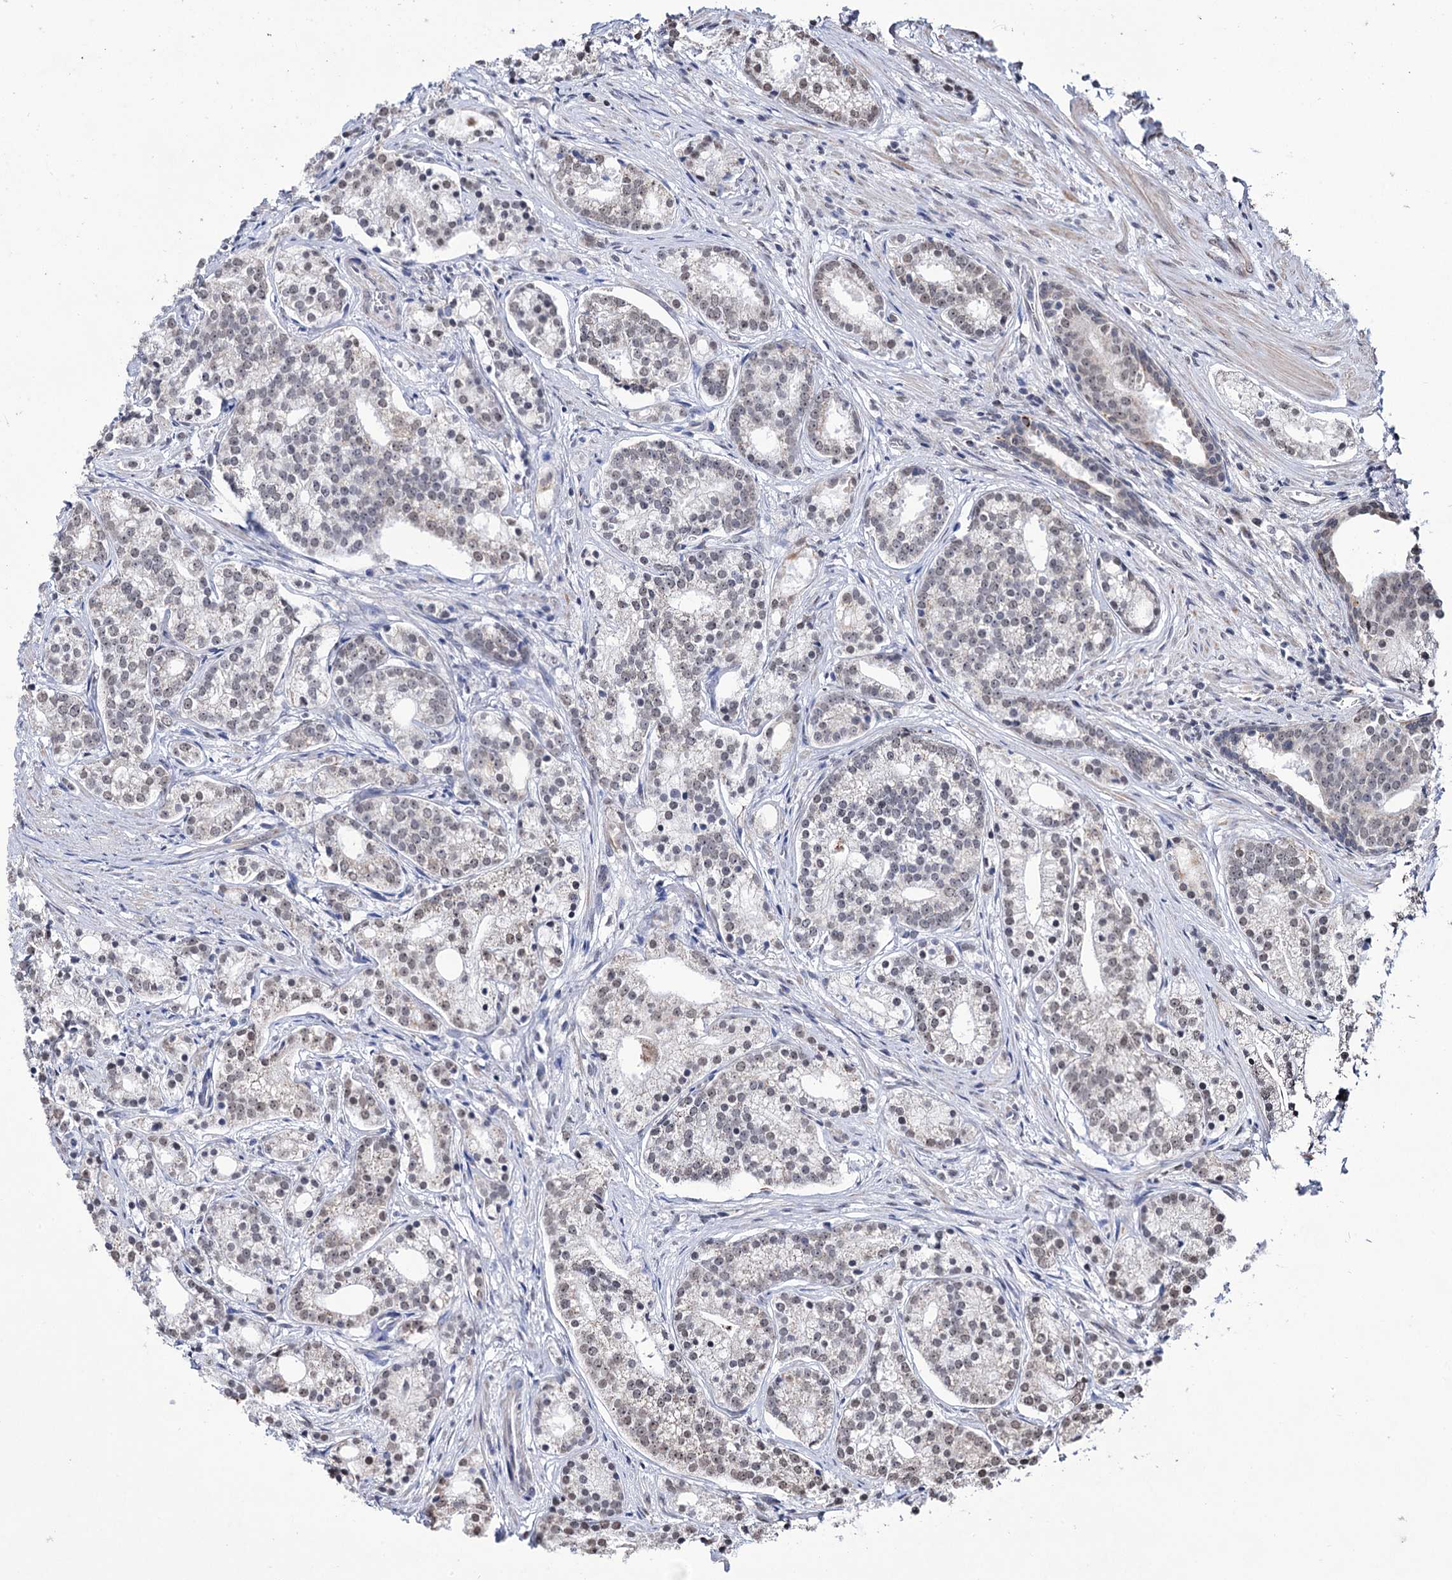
{"staining": {"intensity": "moderate", "quantity": "<25%", "location": "nuclear"}, "tissue": "prostate cancer", "cell_type": "Tumor cells", "image_type": "cancer", "snomed": [{"axis": "morphology", "description": "Adenocarcinoma, Low grade"}, {"axis": "topography", "description": "Prostate"}], "caption": "Protein expression analysis of human adenocarcinoma (low-grade) (prostate) reveals moderate nuclear positivity in approximately <25% of tumor cells.", "gene": "ABHD10", "patient": {"sex": "male", "age": 71}}